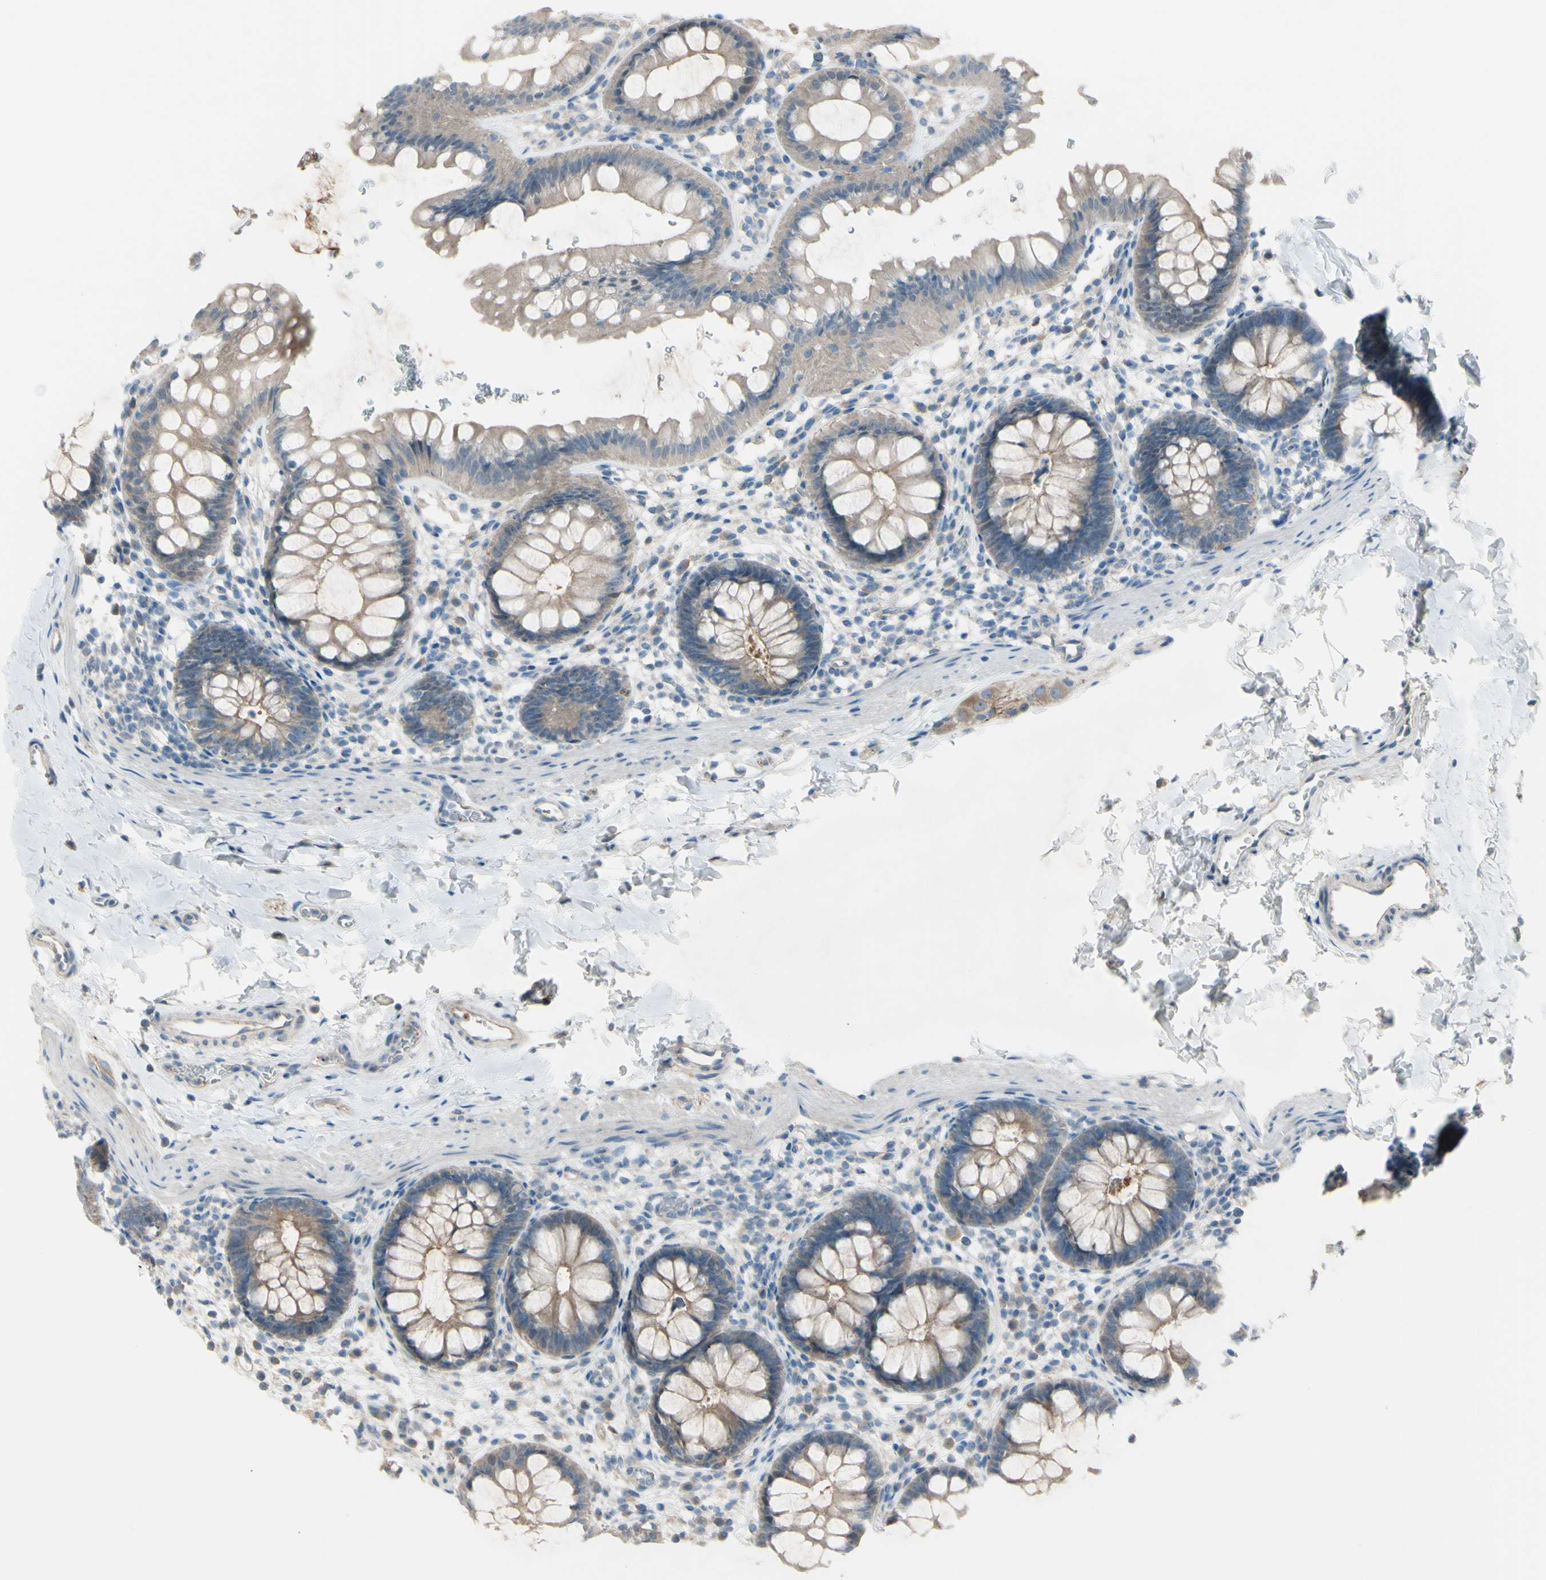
{"staining": {"intensity": "weak", "quantity": "25%-75%", "location": "cytoplasmic/membranous"}, "tissue": "rectum", "cell_type": "Glandular cells", "image_type": "normal", "snomed": [{"axis": "morphology", "description": "Normal tissue, NOS"}, {"axis": "topography", "description": "Rectum"}], "caption": "A high-resolution photomicrograph shows immunohistochemistry (IHC) staining of unremarkable rectum, which reveals weak cytoplasmic/membranous expression in about 25%-75% of glandular cells. The protein is shown in brown color, while the nuclei are stained blue.", "gene": "ATRN", "patient": {"sex": "female", "age": 24}}